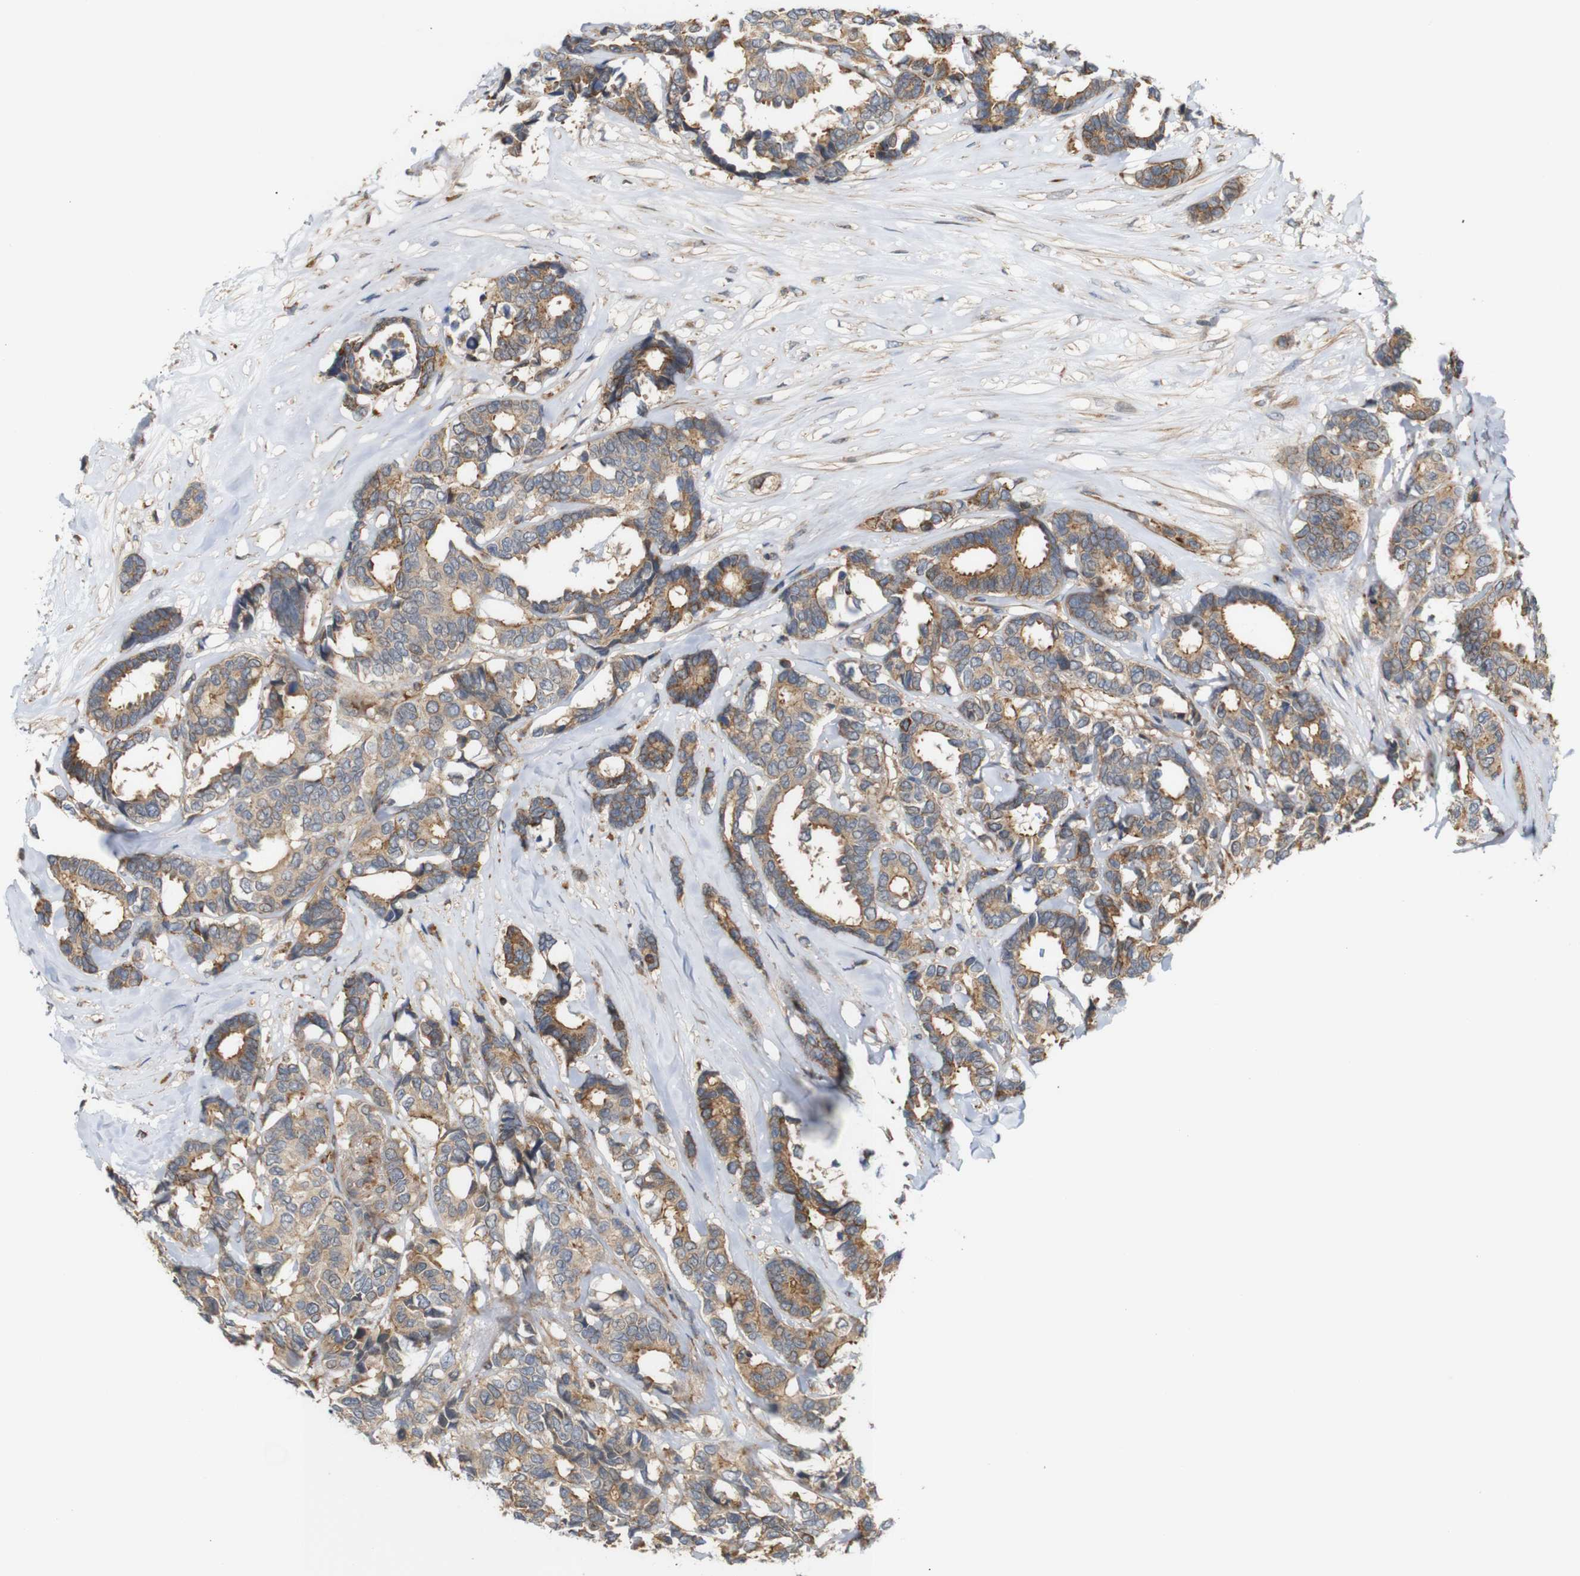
{"staining": {"intensity": "moderate", "quantity": ">75%", "location": "cytoplasmic/membranous"}, "tissue": "breast cancer", "cell_type": "Tumor cells", "image_type": "cancer", "snomed": [{"axis": "morphology", "description": "Duct carcinoma"}, {"axis": "topography", "description": "Breast"}], "caption": "Human breast cancer (infiltrating ductal carcinoma) stained with a protein marker displays moderate staining in tumor cells.", "gene": "RPTOR", "patient": {"sex": "female", "age": 87}}